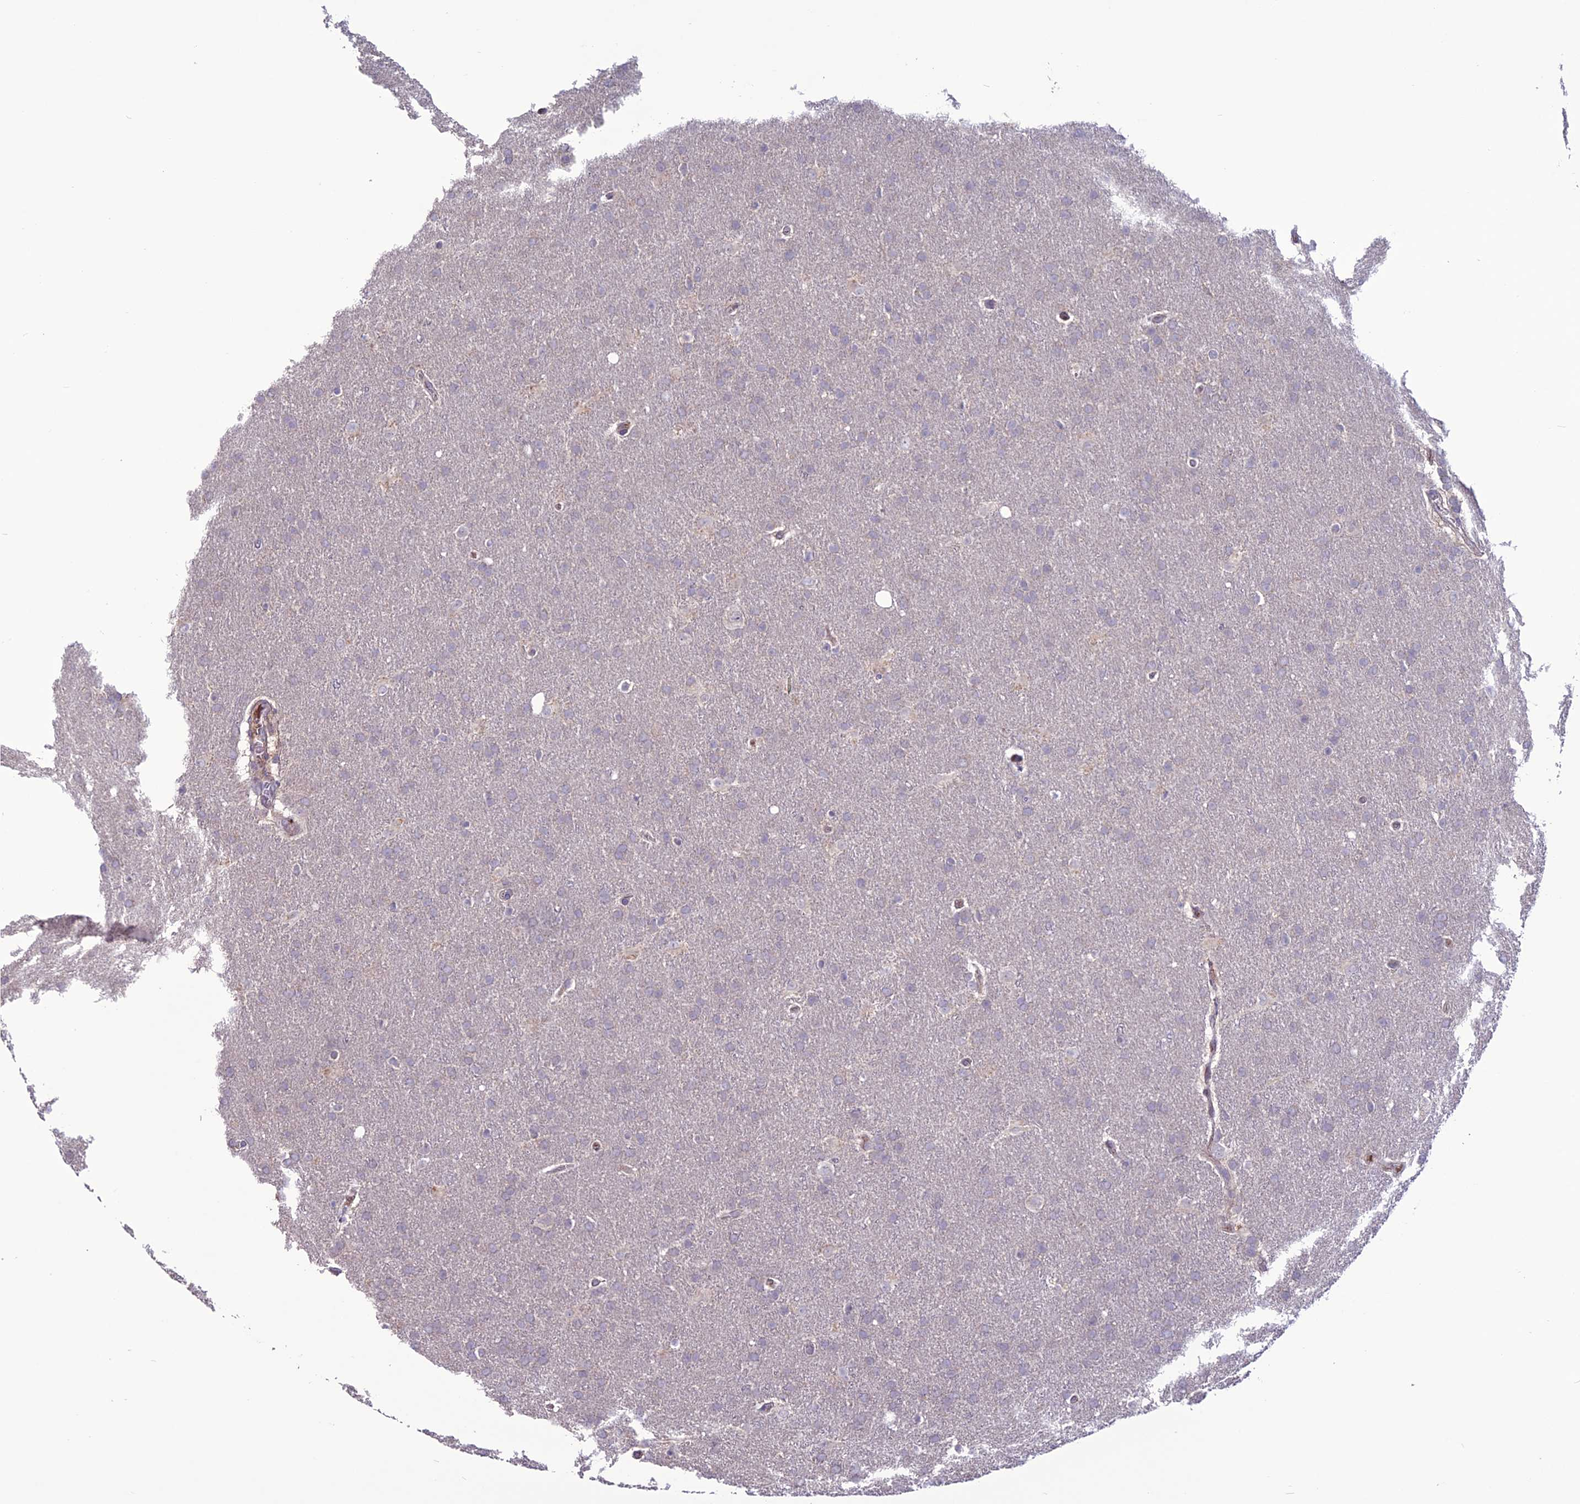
{"staining": {"intensity": "negative", "quantity": "none", "location": "none"}, "tissue": "glioma", "cell_type": "Tumor cells", "image_type": "cancer", "snomed": [{"axis": "morphology", "description": "Glioma, malignant, Low grade"}, {"axis": "topography", "description": "Brain"}], "caption": "Immunohistochemistry (IHC) of malignant glioma (low-grade) reveals no positivity in tumor cells.", "gene": "C2orf76", "patient": {"sex": "female", "age": 32}}